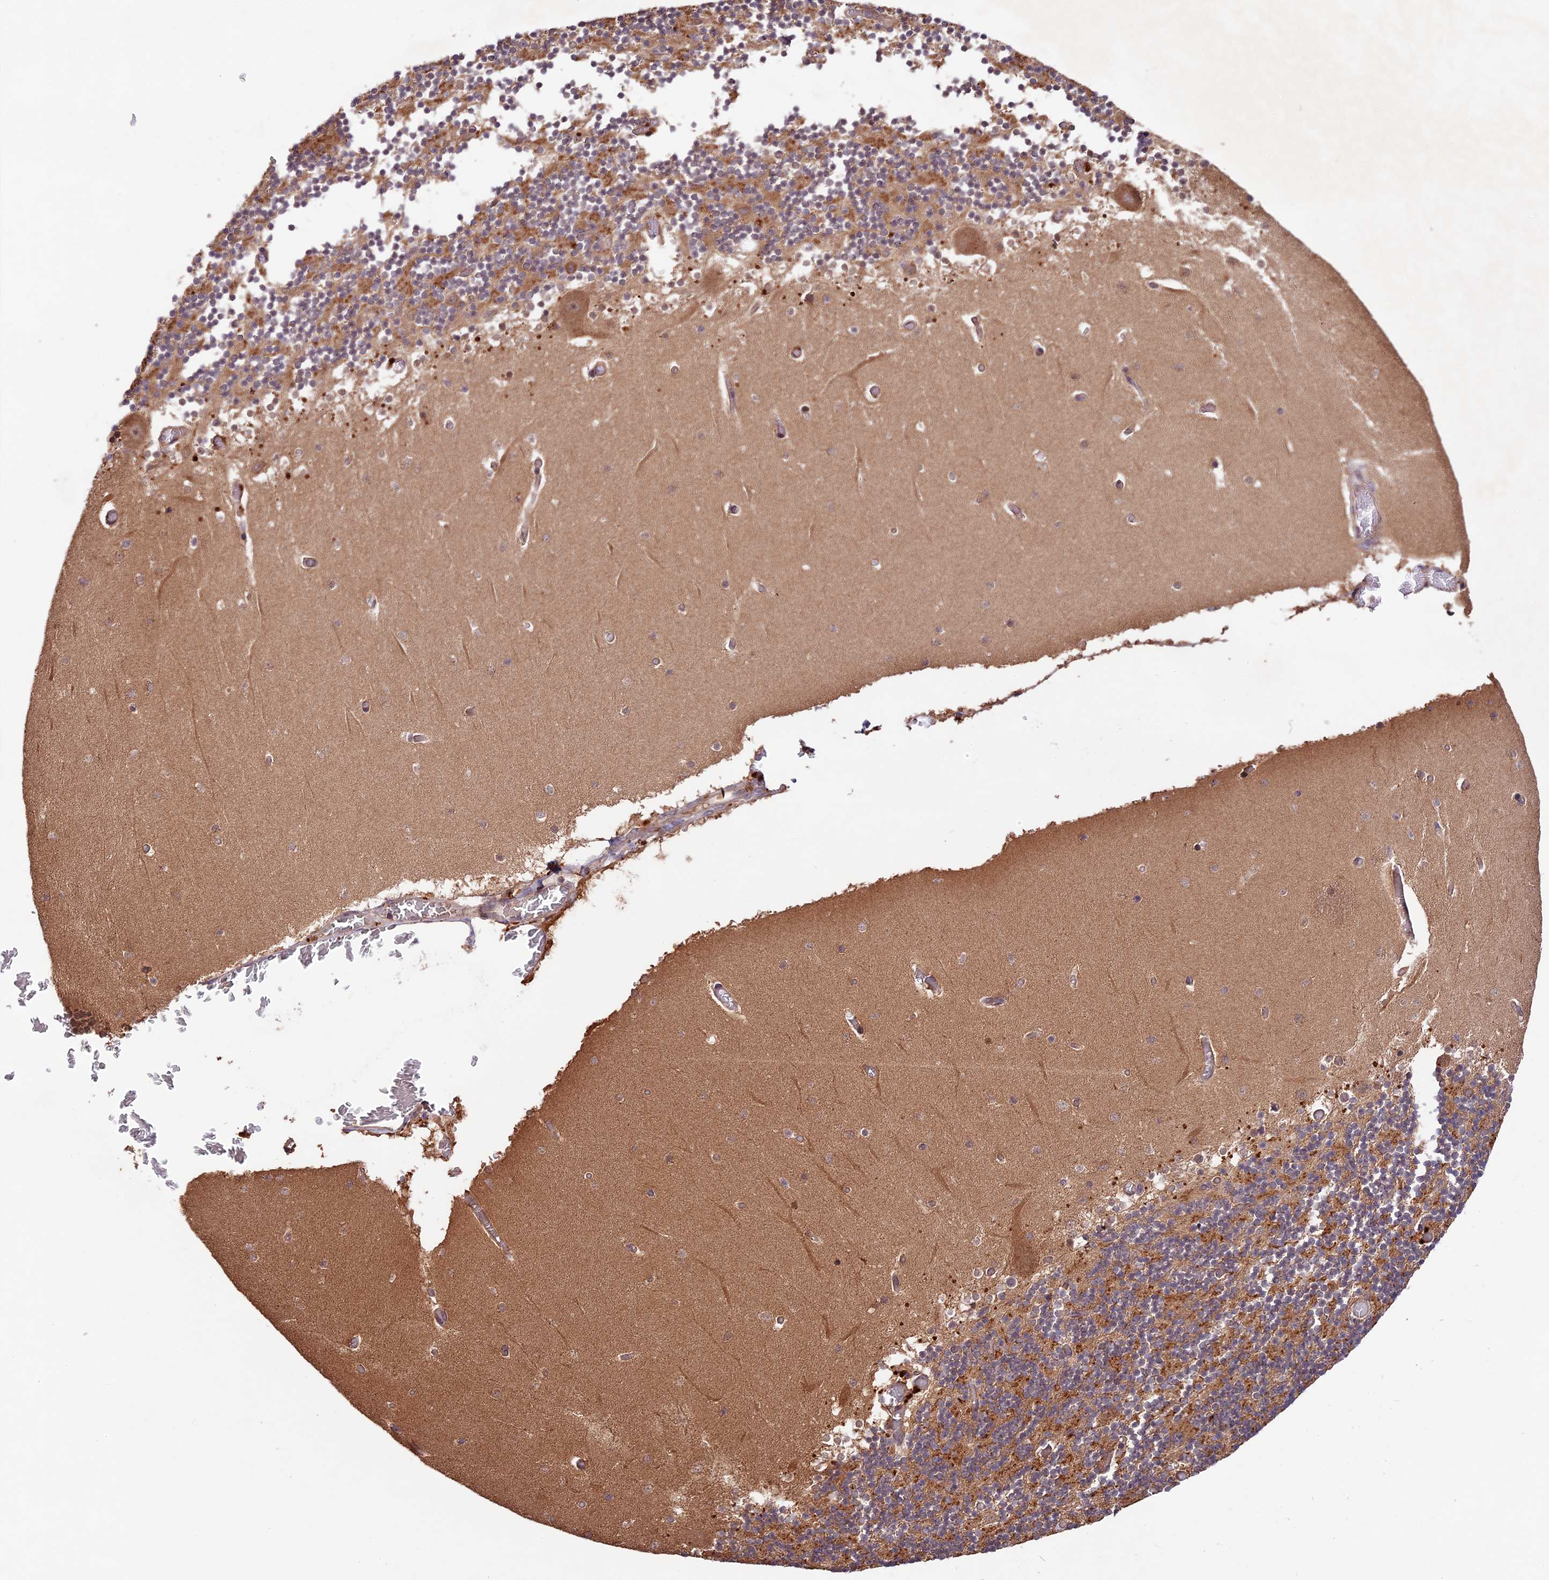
{"staining": {"intensity": "moderate", "quantity": ">75%", "location": "cytoplasmic/membranous"}, "tissue": "cerebellum", "cell_type": "Cells in granular layer", "image_type": "normal", "snomed": [{"axis": "morphology", "description": "Normal tissue, NOS"}, {"axis": "topography", "description": "Cerebellum"}], "caption": "Protein positivity by IHC displays moderate cytoplasmic/membranous expression in about >75% of cells in granular layer in benign cerebellum.", "gene": "CHAC1", "patient": {"sex": "female", "age": 28}}